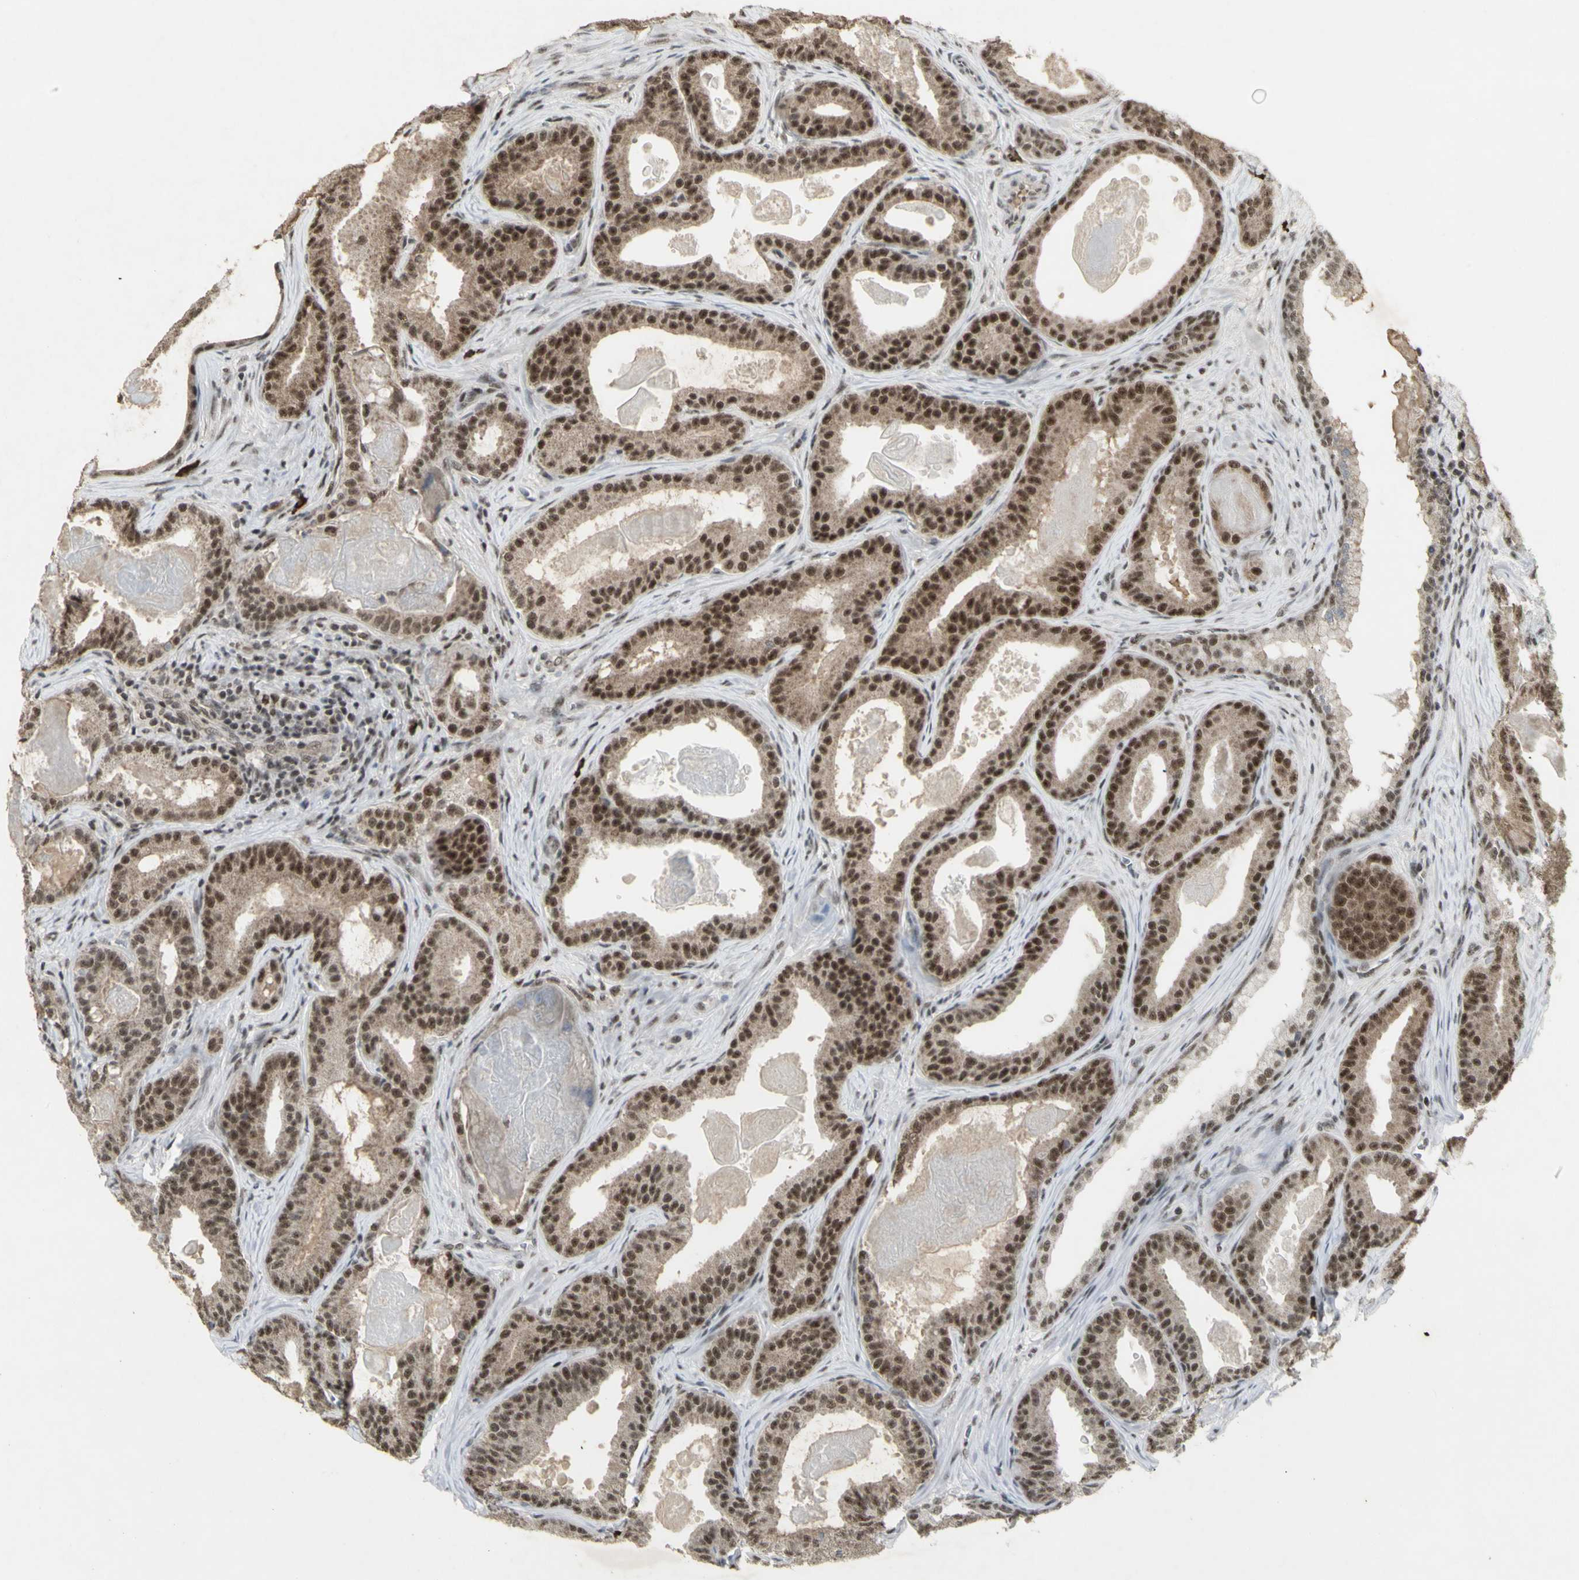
{"staining": {"intensity": "moderate", "quantity": ">75%", "location": "nuclear"}, "tissue": "prostate cancer", "cell_type": "Tumor cells", "image_type": "cancer", "snomed": [{"axis": "morphology", "description": "Adenocarcinoma, High grade"}, {"axis": "topography", "description": "Prostate"}], "caption": "DAB (3,3'-diaminobenzidine) immunohistochemical staining of prostate adenocarcinoma (high-grade) reveals moderate nuclear protein positivity in approximately >75% of tumor cells.", "gene": "CCNT1", "patient": {"sex": "male", "age": 60}}